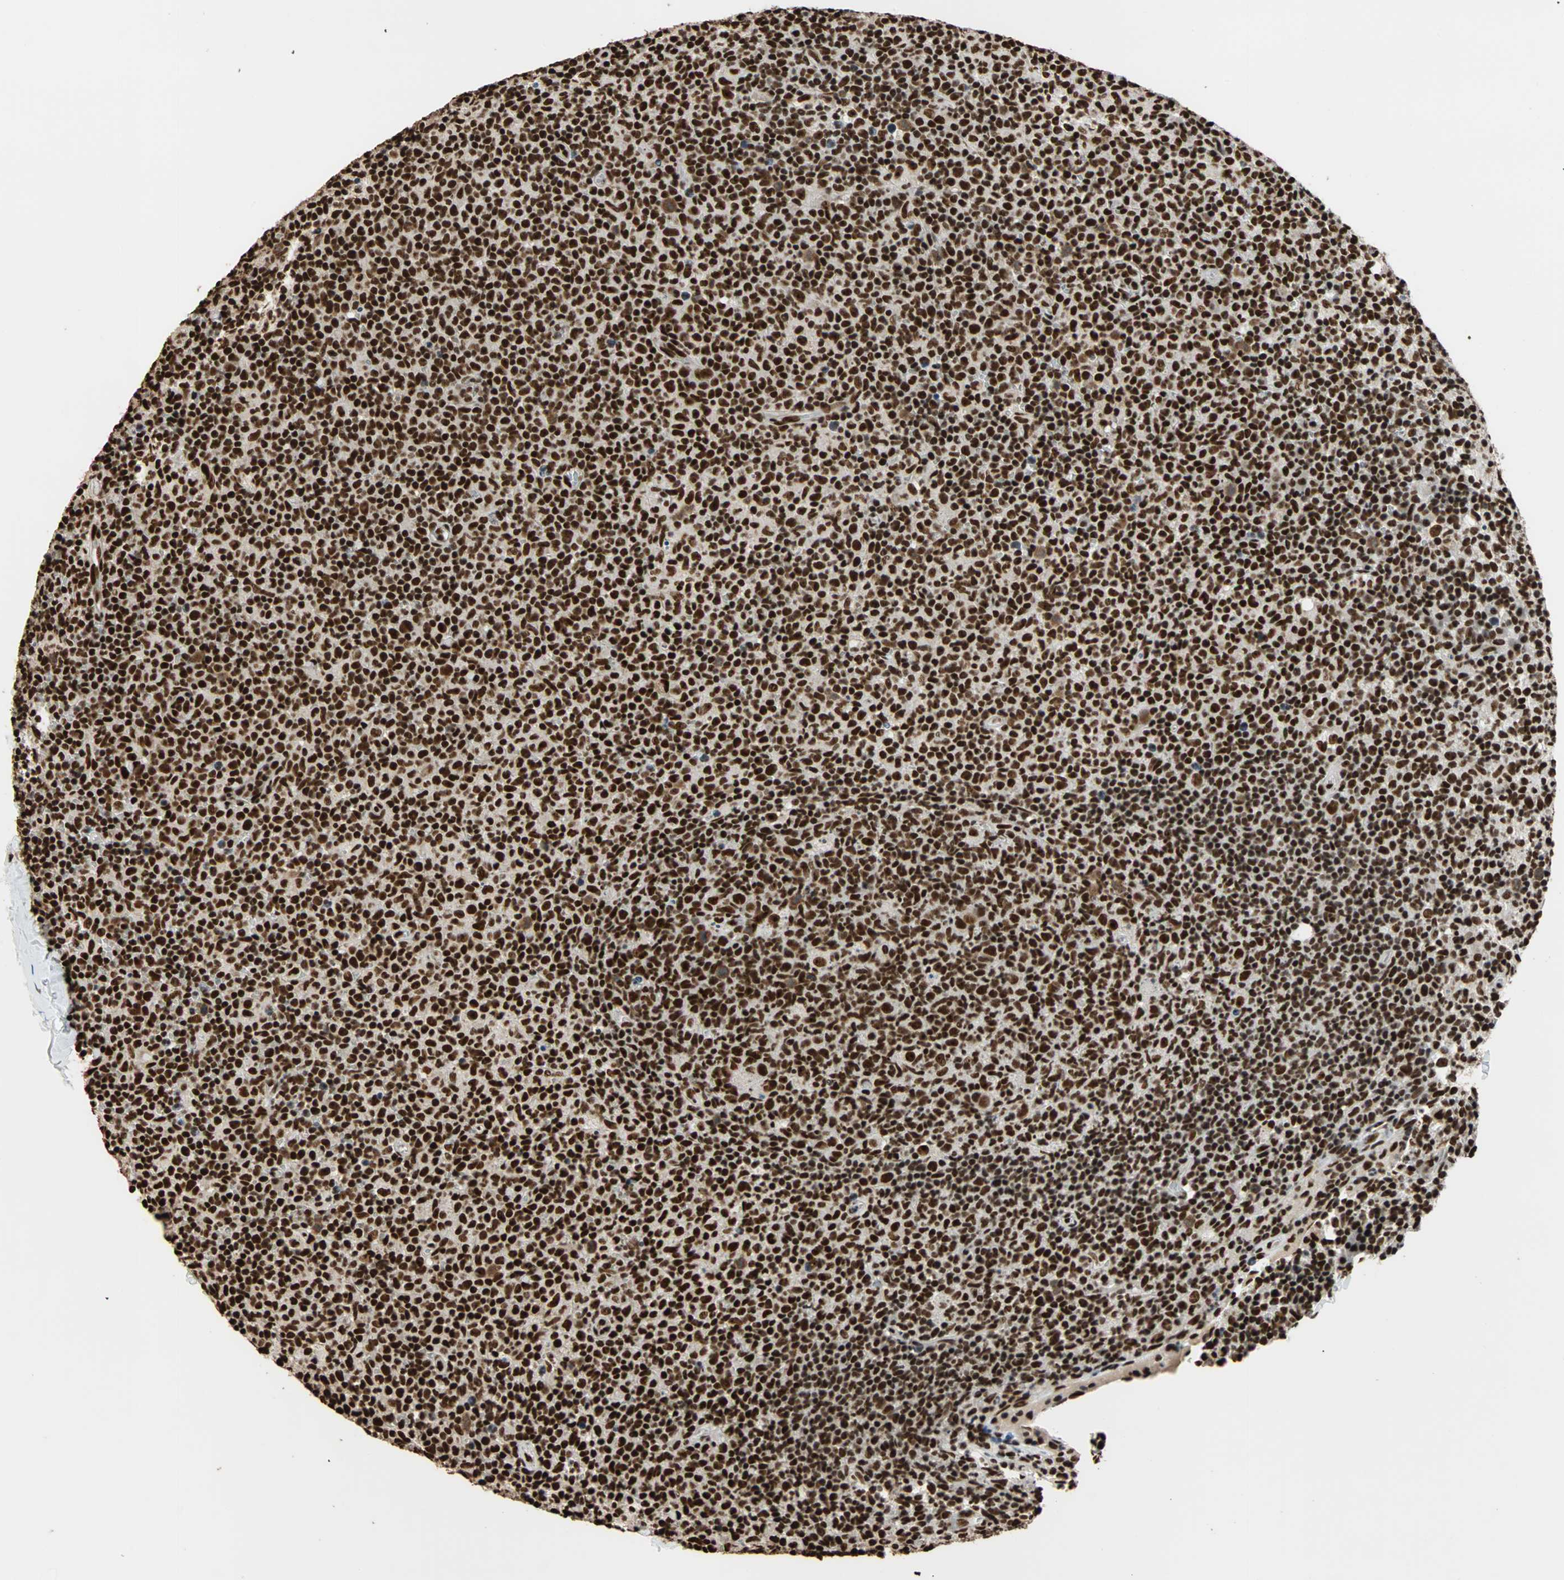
{"staining": {"intensity": "strong", "quantity": ">75%", "location": "nuclear"}, "tissue": "lymph node", "cell_type": "Germinal center cells", "image_type": "normal", "snomed": [{"axis": "morphology", "description": "Normal tissue, NOS"}, {"axis": "morphology", "description": "Inflammation, NOS"}, {"axis": "topography", "description": "Lymph node"}], "caption": "Normal lymph node displays strong nuclear expression in about >75% of germinal center cells (IHC, brightfield microscopy, high magnification)..", "gene": "ILF2", "patient": {"sex": "male", "age": 55}}